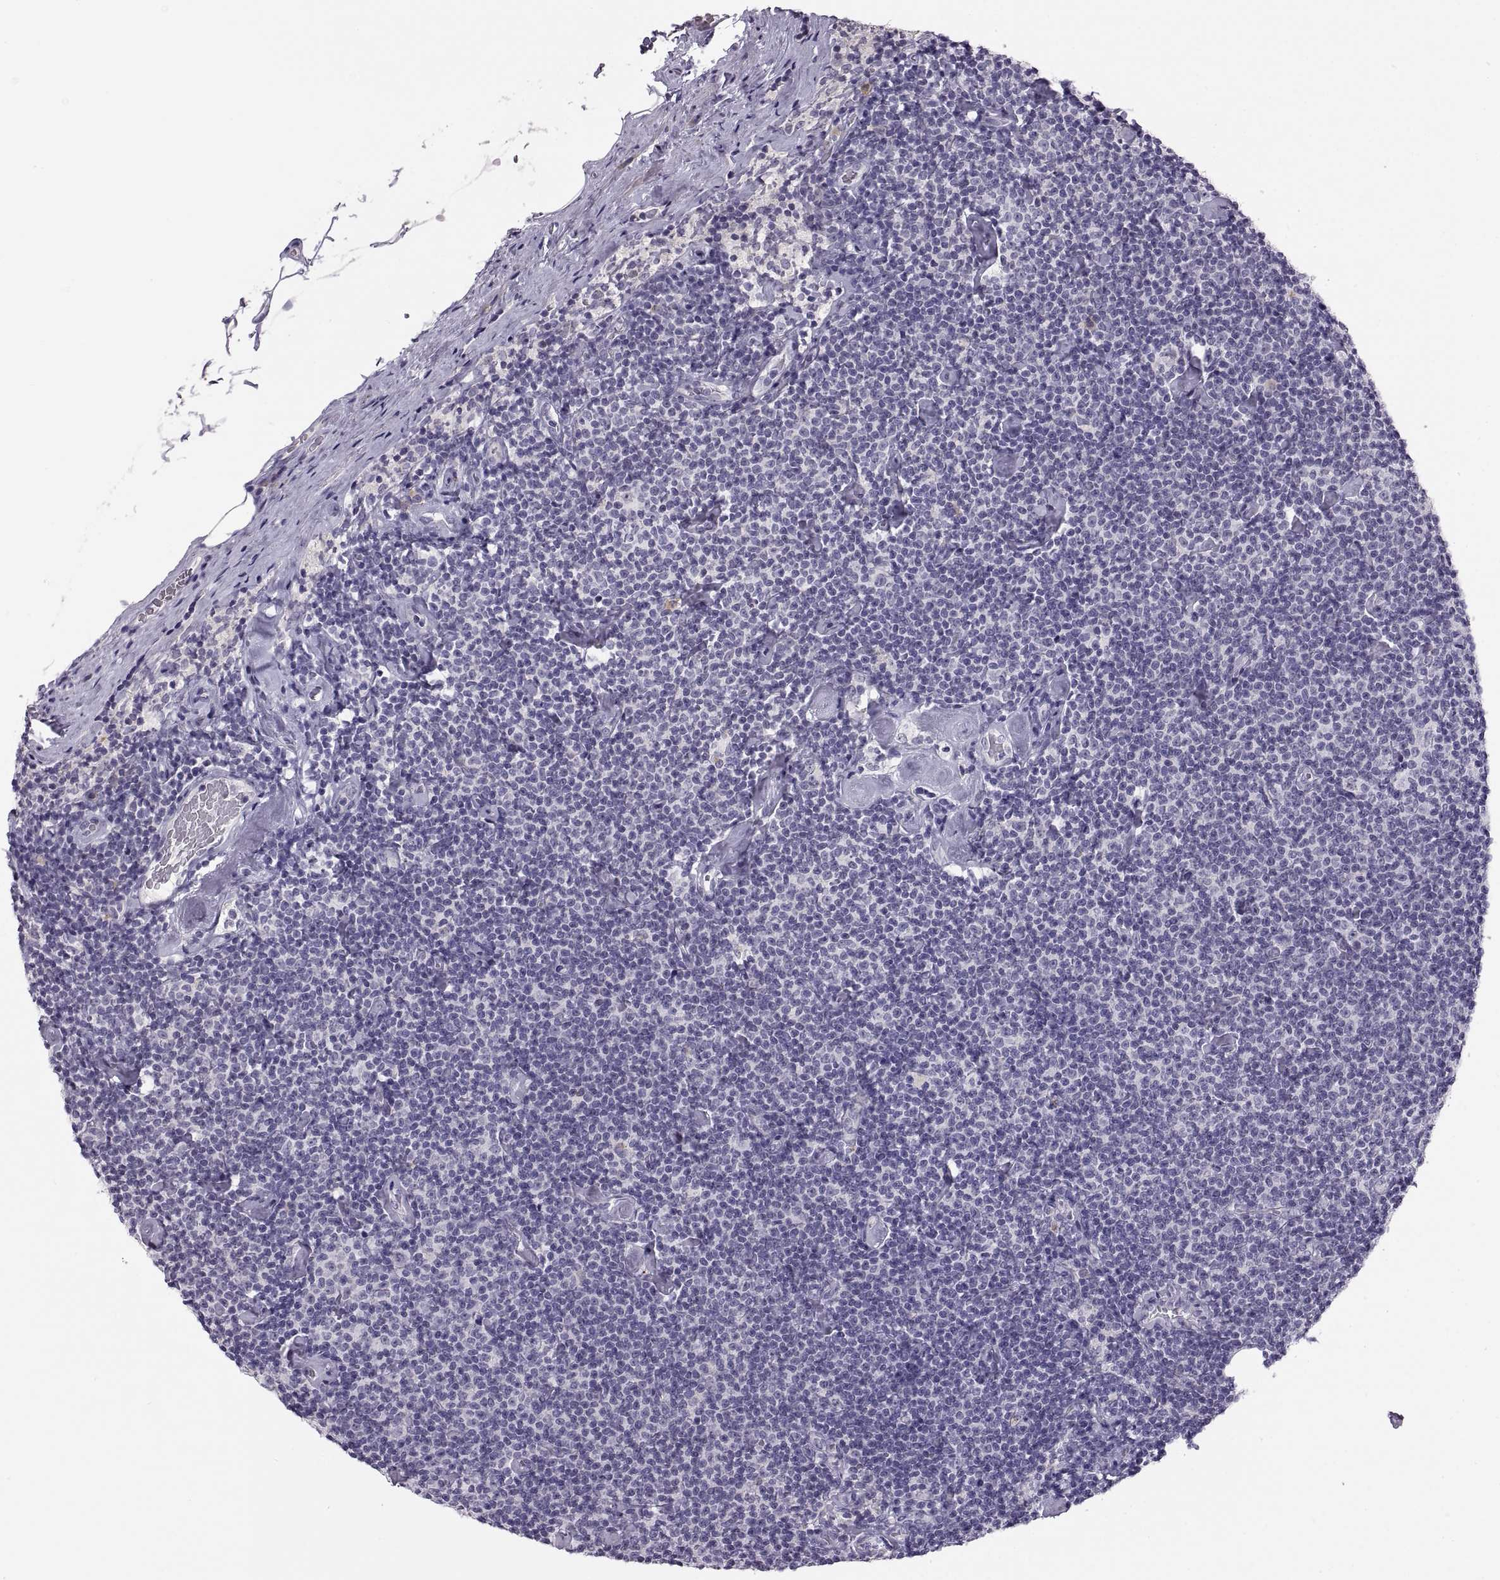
{"staining": {"intensity": "negative", "quantity": "none", "location": "none"}, "tissue": "lymphoma", "cell_type": "Tumor cells", "image_type": "cancer", "snomed": [{"axis": "morphology", "description": "Malignant lymphoma, non-Hodgkin's type, Low grade"}, {"axis": "topography", "description": "Lymph node"}], "caption": "Immunohistochemistry of lymphoma displays no staining in tumor cells.", "gene": "MAGEB18", "patient": {"sex": "male", "age": 81}}